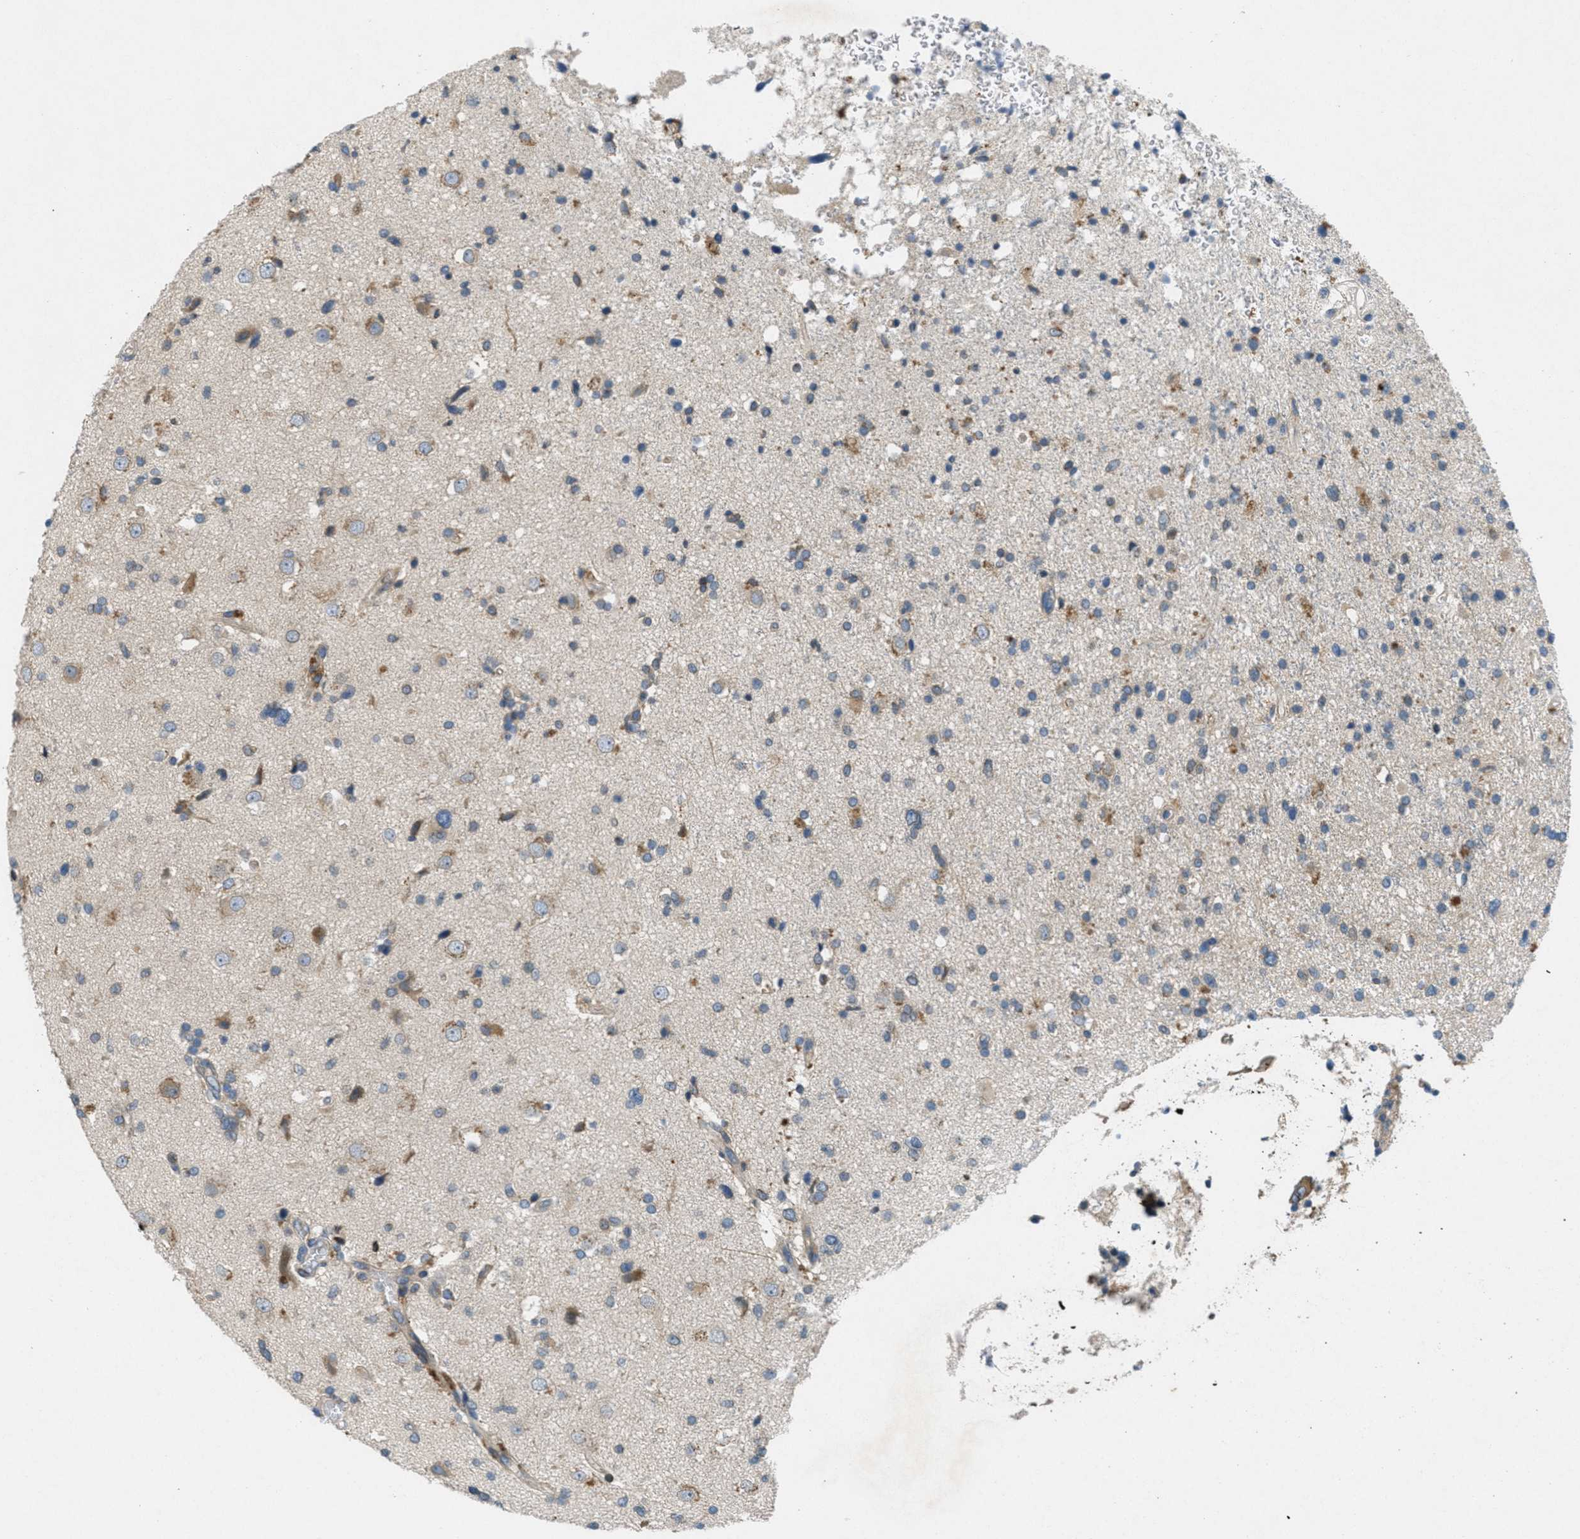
{"staining": {"intensity": "moderate", "quantity": "<25%", "location": "cytoplasmic/membranous"}, "tissue": "glioma", "cell_type": "Tumor cells", "image_type": "cancer", "snomed": [{"axis": "morphology", "description": "Glioma, malignant, High grade"}, {"axis": "topography", "description": "Brain"}], "caption": "Immunohistochemistry of human glioma displays low levels of moderate cytoplasmic/membranous staining in approximately <25% of tumor cells. The staining was performed using DAB (3,3'-diaminobenzidine) to visualize the protein expression in brown, while the nuclei were stained in blue with hematoxylin (Magnification: 20x).", "gene": "SIGMAR1", "patient": {"sex": "male", "age": 33}}